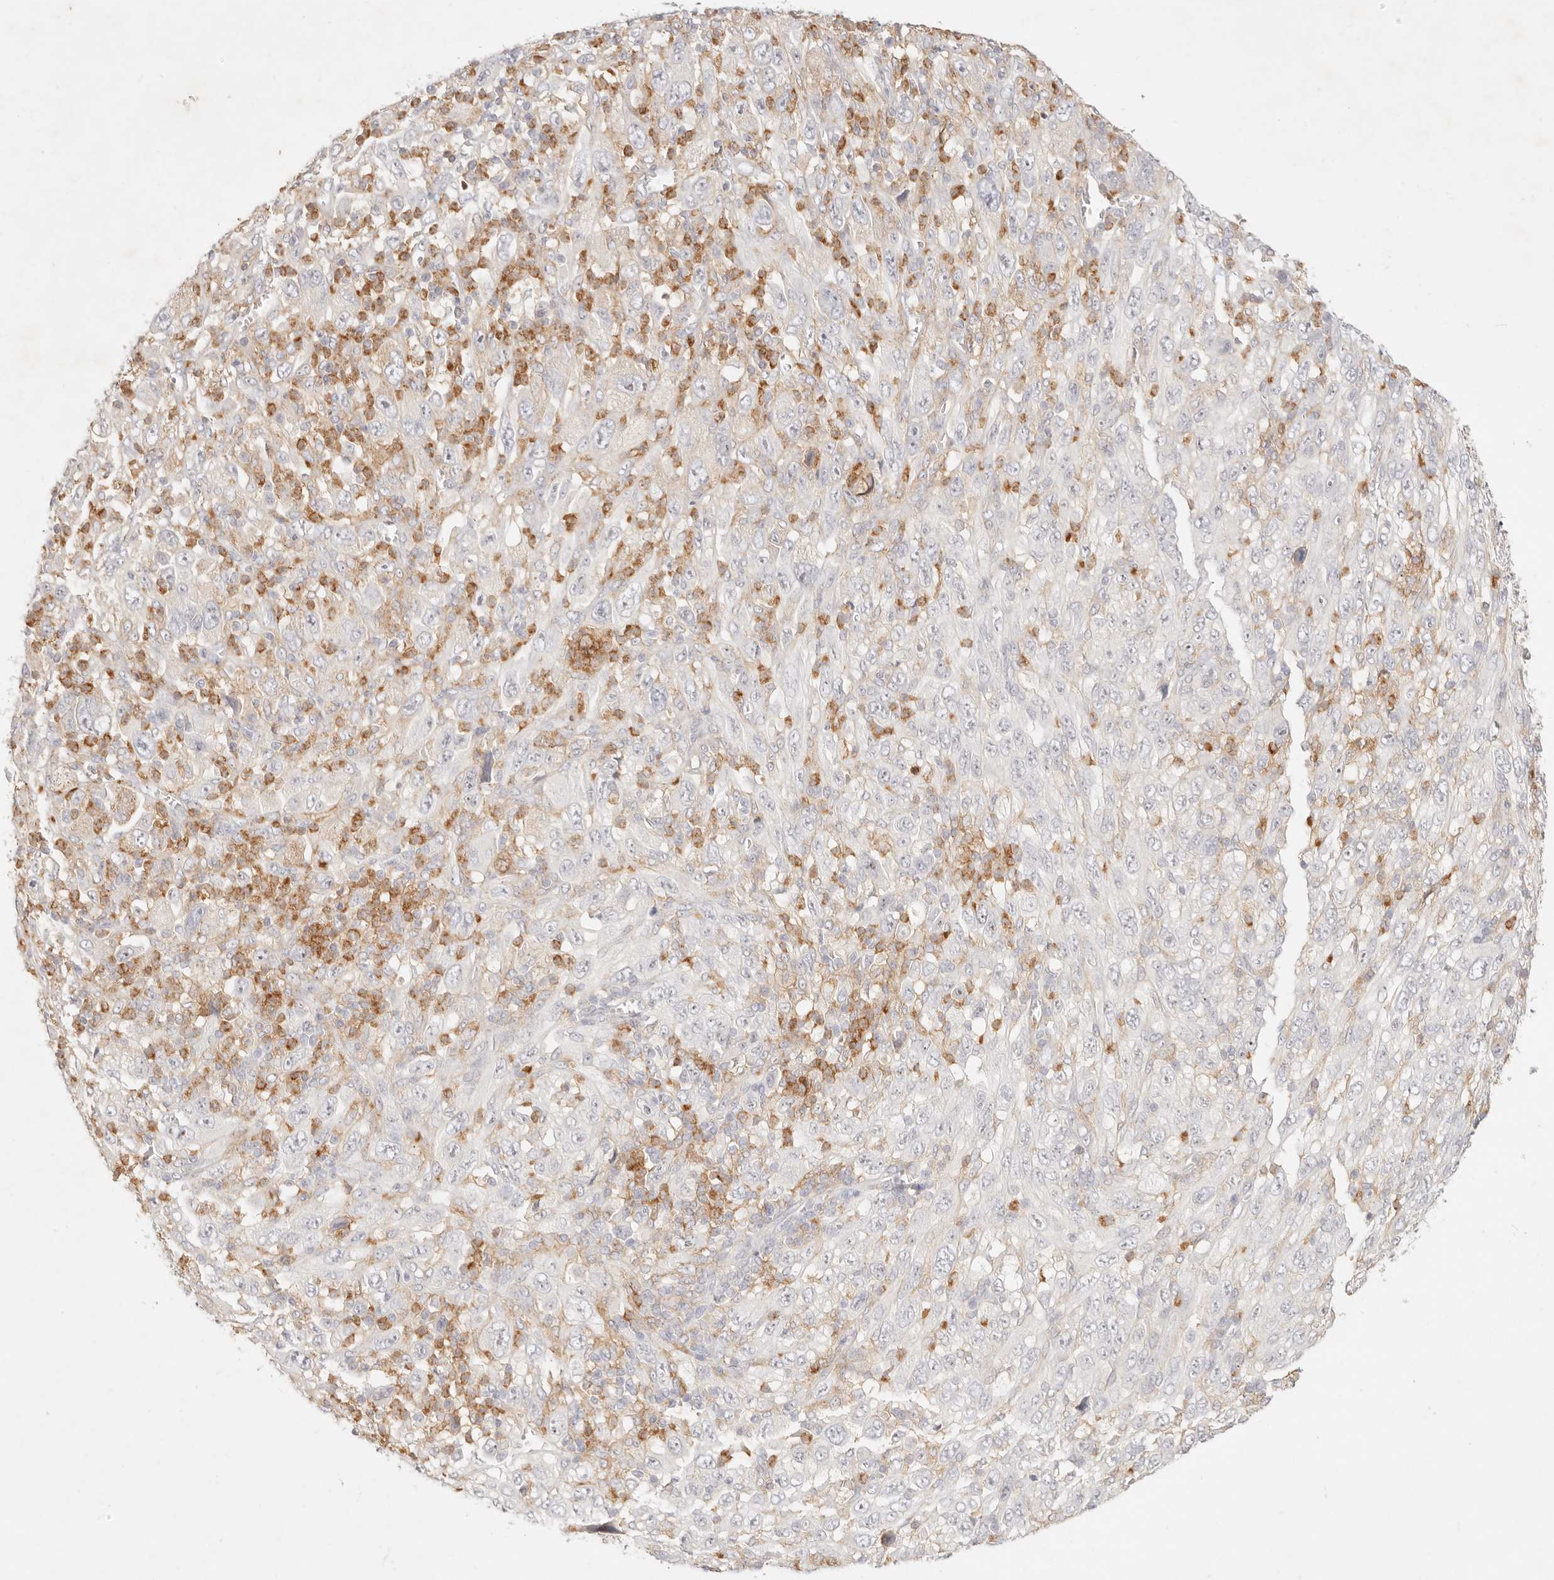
{"staining": {"intensity": "negative", "quantity": "none", "location": "none"}, "tissue": "melanoma", "cell_type": "Tumor cells", "image_type": "cancer", "snomed": [{"axis": "morphology", "description": "Malignant melanoma, Metastatic site"}, {"axis": "topography", "description": "Skin"}], "caption": "Immunohistochemical staining of malignant melanoma (metastatic site) demonstrates no significant staining in tumor cells. (Brightfield microscopy of DAB (3,3'-diaminobenzidine) immunohistochemistry at high magnification).", "gene": "GPR84", "patient": {"sex": "female", "age": 56}}